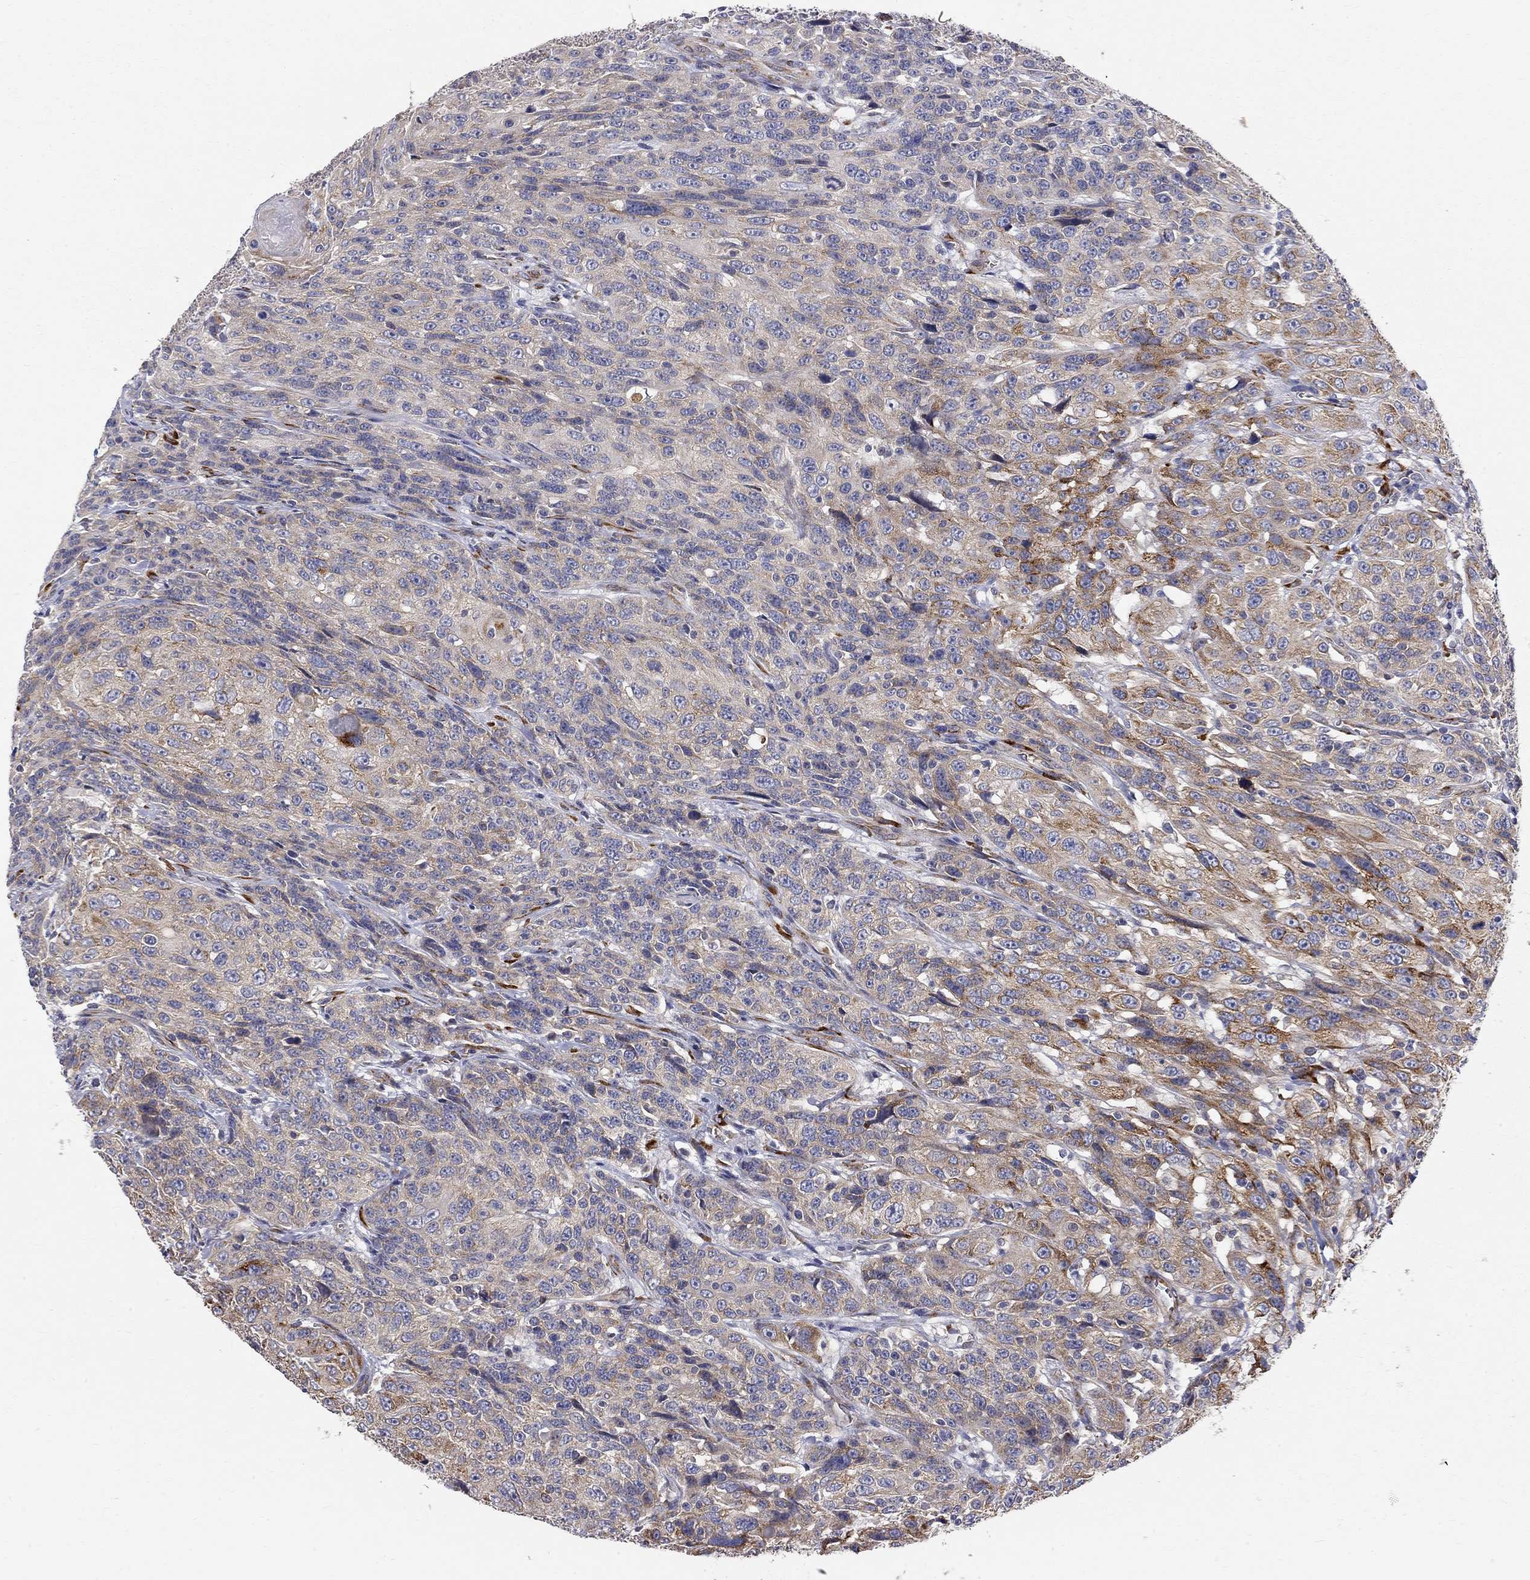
{"staining": {"intensity": "strong", "quantity": "<25%", "location": "cytoplasmic/membranous"}, "tissue": "urothelial cancer", "cell_type": "Tumor cells", "image_type": "cancer", "snomed": [{"axis": "morphology", "description": "Urothelial carcinoma, NOS"}, {"axis": "morphology", "description": "Urothelial carcinoma, High grade"}, {"axis": "topography", "description": "Urinary bladder"}], "caption": "Protein staining reveals strong cytoplasmic/membranous staining in about <25% of tumor cells in urothelial cancer.", "gene": "CASTOR1", "patient": {"sex": "female", "age": 73}}